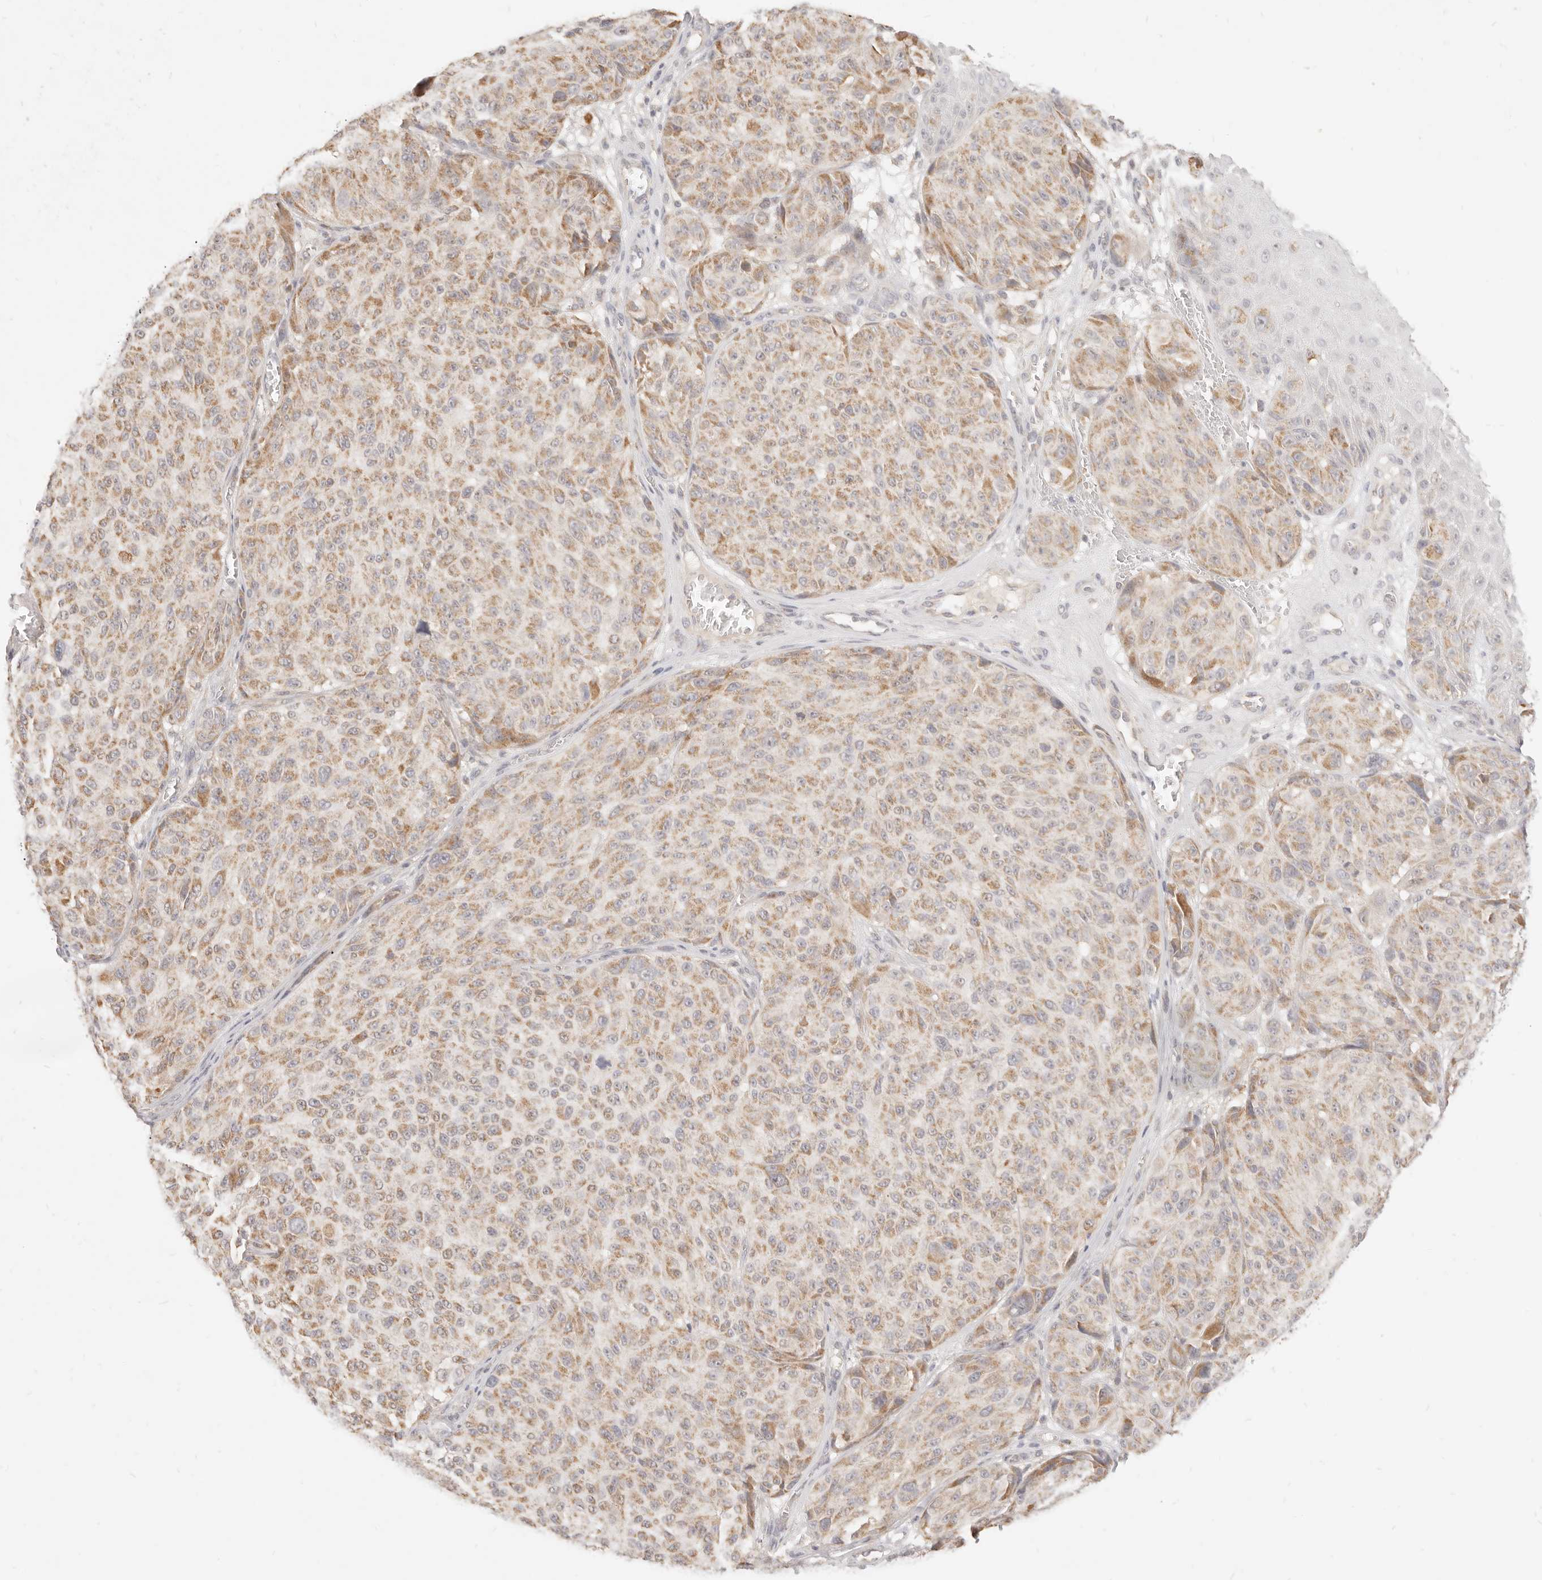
{"staining": {"intensity": "moderate", "quantity": ">75%", "location": "cytoplasmic/membranous"}, "tissue": "melanoma", "cell_type": "Tumor cells", "image_type": "cancer", "snomed": [{"axis": "morphology", "description": "Malignant melanoma, NOS"}, {"axis": "topography", "description": "Skin"}], "caption": "This micrograph demonstrates malignant melanoma stained with IHC to label a protein in brown. The cytoplasmic/membranous of tumor cells show moderate positivity for the protein. Nuclei are counter-stained blue.", "gene": "CPLANE2", "patient": {"sex": "male", "age": 83}}